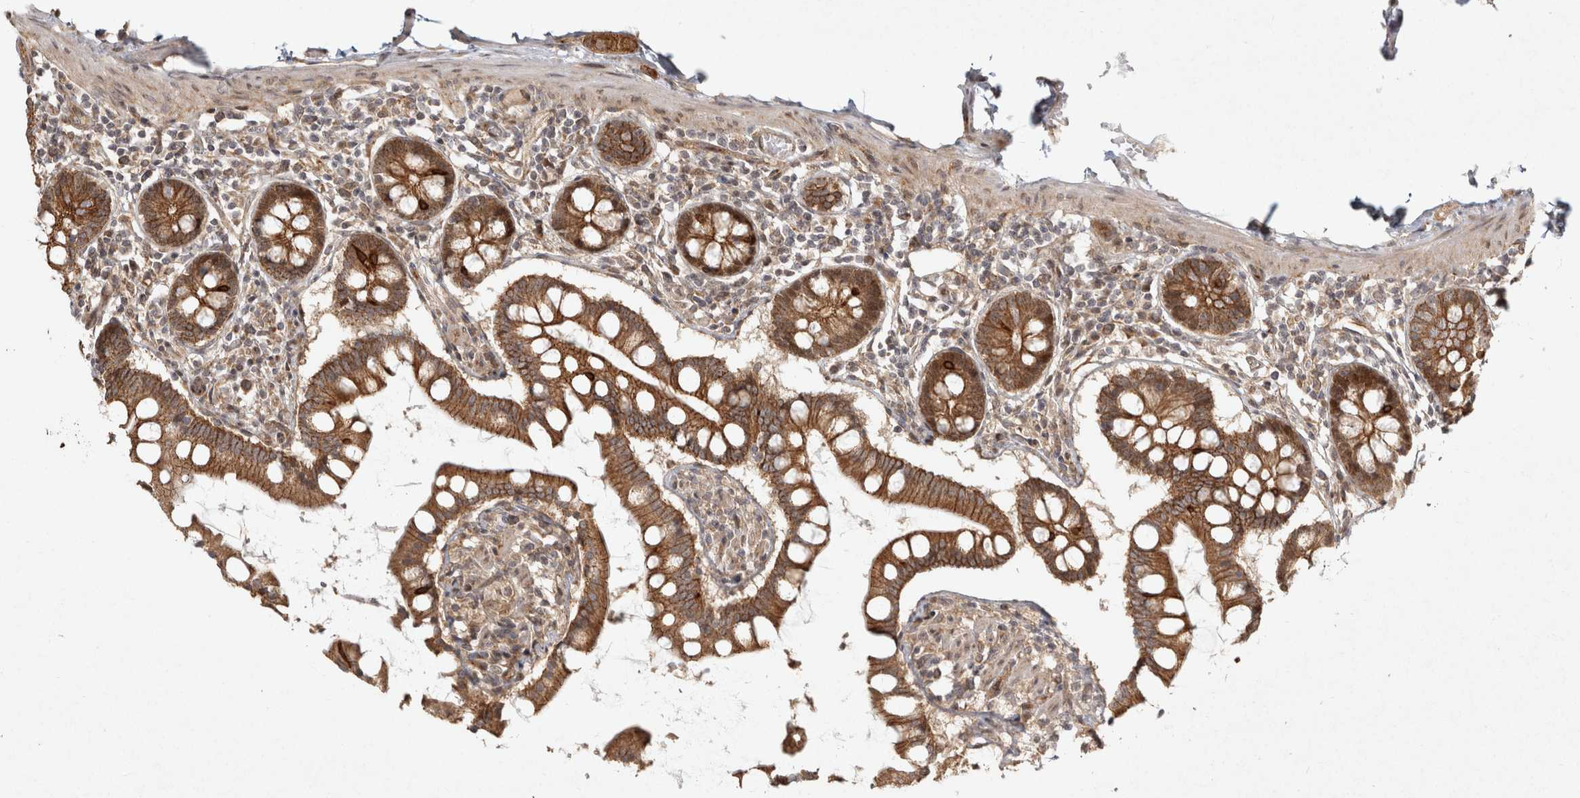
{"staining": {"intensity": "moderate", "quantity": ">75%", "location": "cytoplasmic/membranous"}, "tissue": "small intestine", "cell_type": "Glandular cells", "image_type": "normal", "snomed": [{"axis": "morphology", "description": "Normal tissue, NOS"}, {"axis": "topography", "description": "Small intestine"}], "caption": "This micrograph exhibits immunohistochemistry staining of unremarkable small intestine, with medium moderate cytoplasmic/membranous expression in approximately >75% of glandular cells.", "gene": "CAMSAP2", "patient": {"sex": "male", "age": 41}}